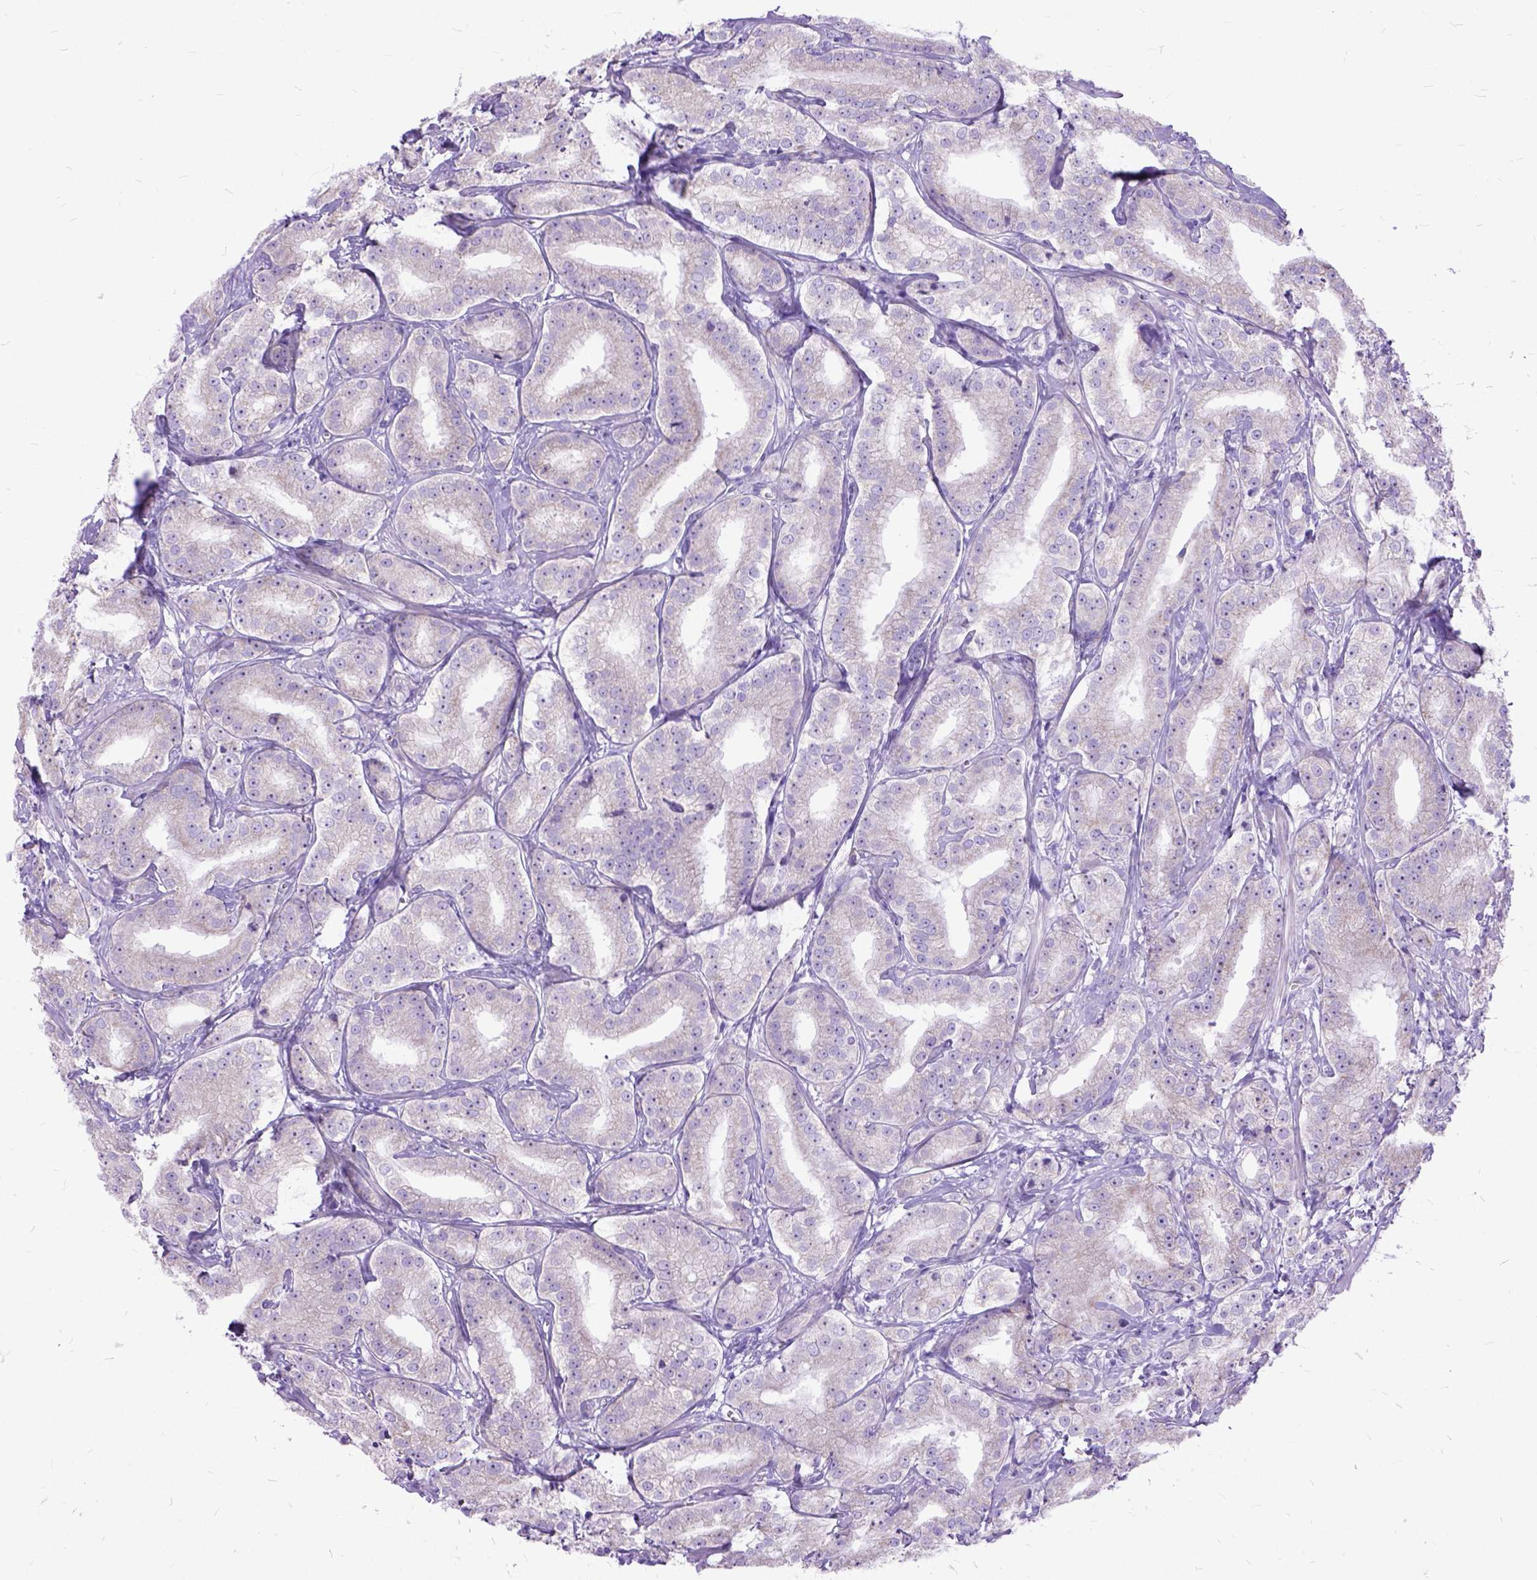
{"staining": {"intensity": "weak", "quantity": "<25%", "location": "cytoplasmic/membranous"}, "tissue": "prostate cancer", "cell_type": "Tumor cells", "image_type": "cancer", "snomed": [{"axis": "morphology", "description": "Adenocarcinoma, High grade"}, {"axis": "topography", "description": "Prostate"}], "caption": "There is no significant expression in tumor cells of prostate high-grade adenocarcinoma.", "gene": "CTAG2", "patient": {"sex": "male", "age": 64}}